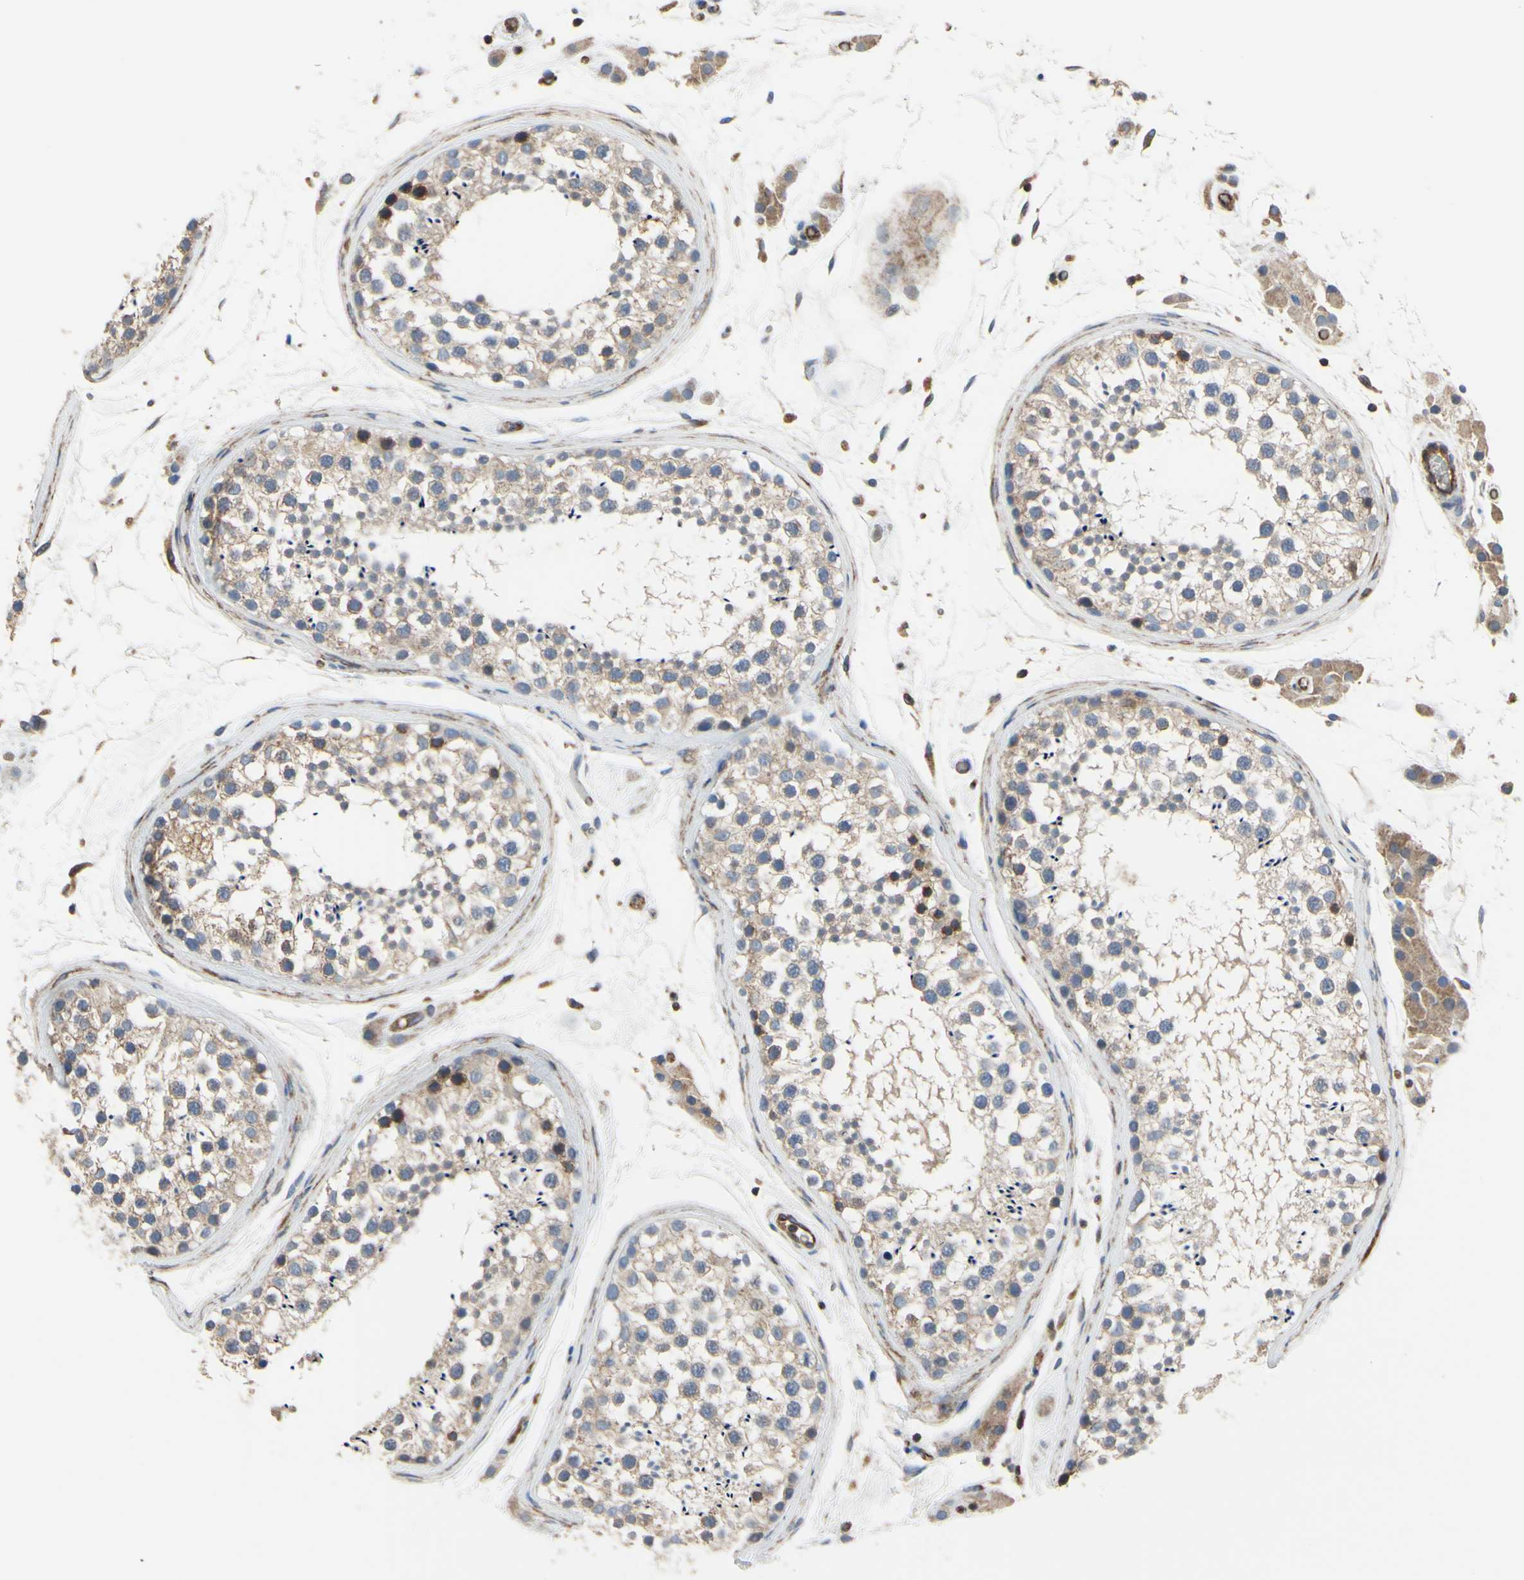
{"staining": {"intensity": "moderate", "quantity": "25%-75%", "location": "cytoplasmic/membranous"}, "tissue": "testis", "cell_type": "Cells in seminiferous ducts", "image_type": "normal", "snomed": [{"axis": "morphology", "description": "Normal tissue, NOS"}, {"axis": "topography", "description": "Testis"}], "caption": "Brown immunohistochemical staining in benign testis reveals moderate cytoplasmic/membranous positivity in approximately 25%-75% of cells in seminiferous ducts.", "gene": "BECN1", "patient": {"sex": "male", "age": 46}}